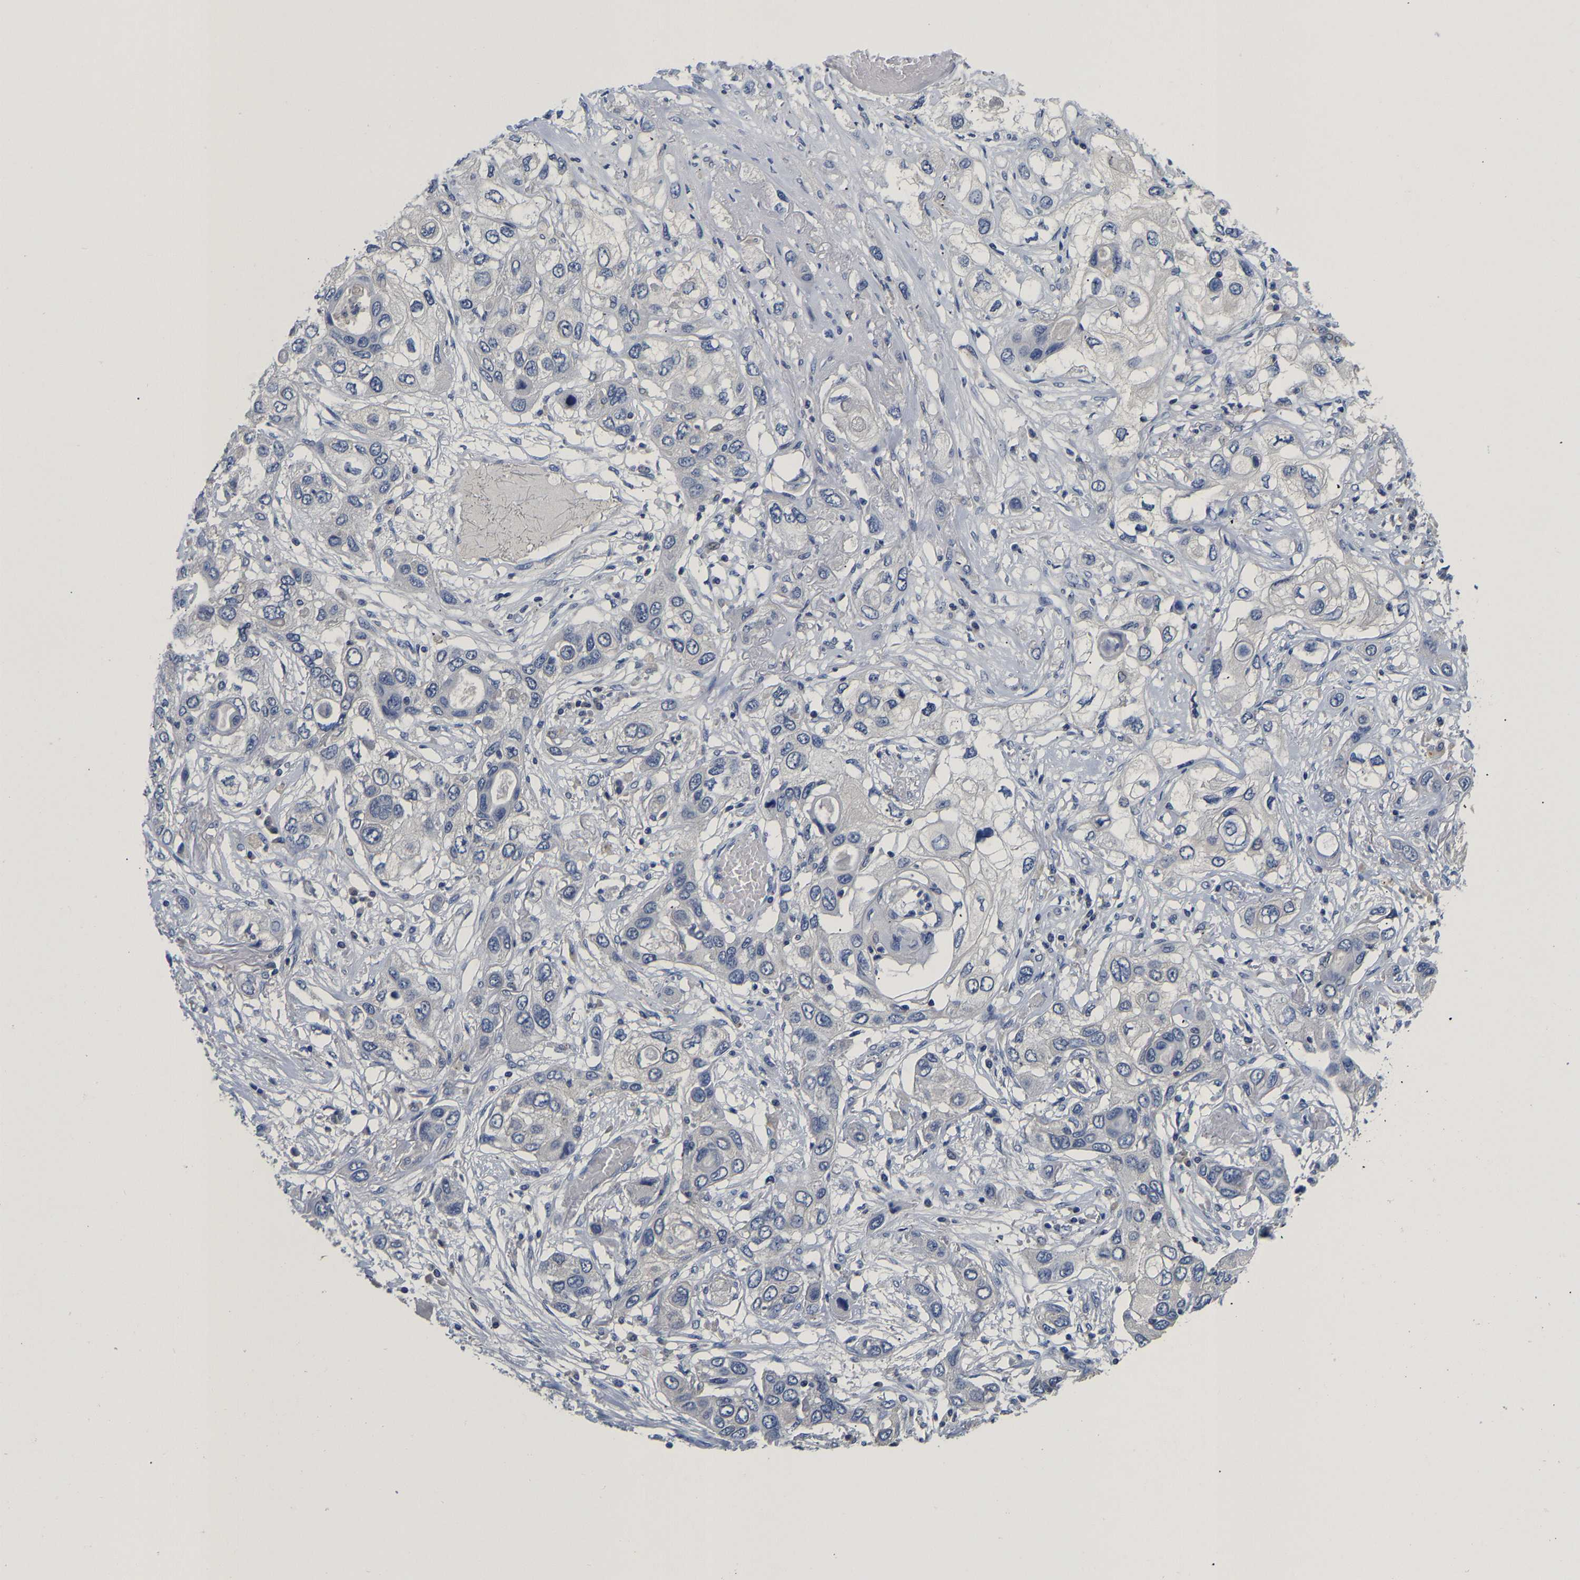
{"staining": {"intensity": "negative", "quantity": "none", "location": "none"}, "tissue": "lung cancer", "cell_type": "Tumor cells", "image_type": "cancer", "snomed": [{"axis": "morphology", "description": "Squamous cell carcinoma, NOS"}, {"axis": "topography", "description": "Lung"}], "caption": "Immunohistochemistry micrograph of lung cancer stained for a protein (brown), which shows no positivity in tumor cells.", "gene": "PCK2", "patient": {"sex": "male", "age": 71}}